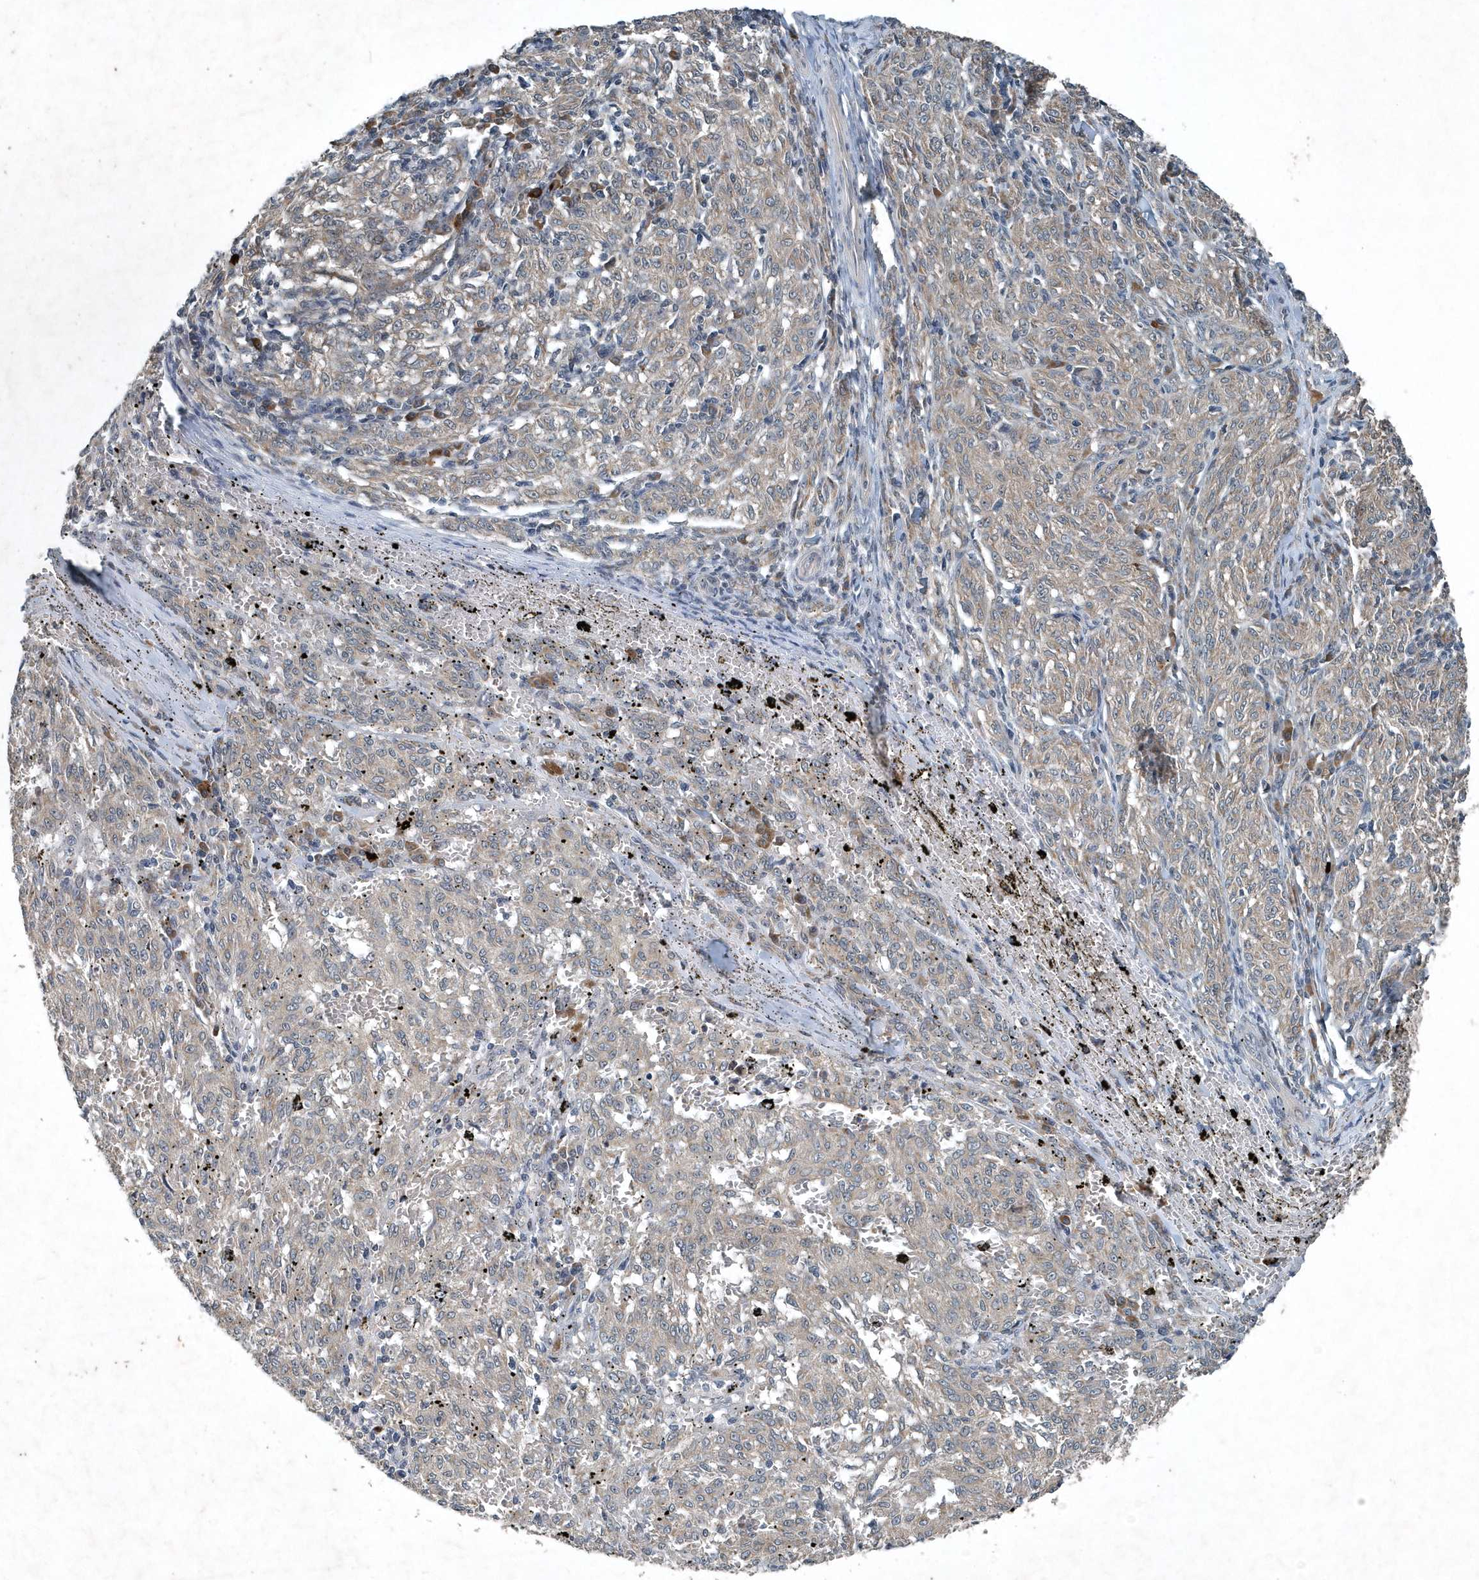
{"staining": {"intensity": "negative", "quantity": "none", "location": "none"}, "tissue": "melanoma", "cell_type": "Tumor cells", "image_type": "cancer", "snomed": [{"axis": "morphology", "description": "Malignant melanoma, NOS"}, {"axis": "topography", "description": "Skin"}], "caption": "An image of human melanoma is negative for staining in tumor cells.", "gene": "SCFD2", "patient": {"sex": "female", "age": 72}}